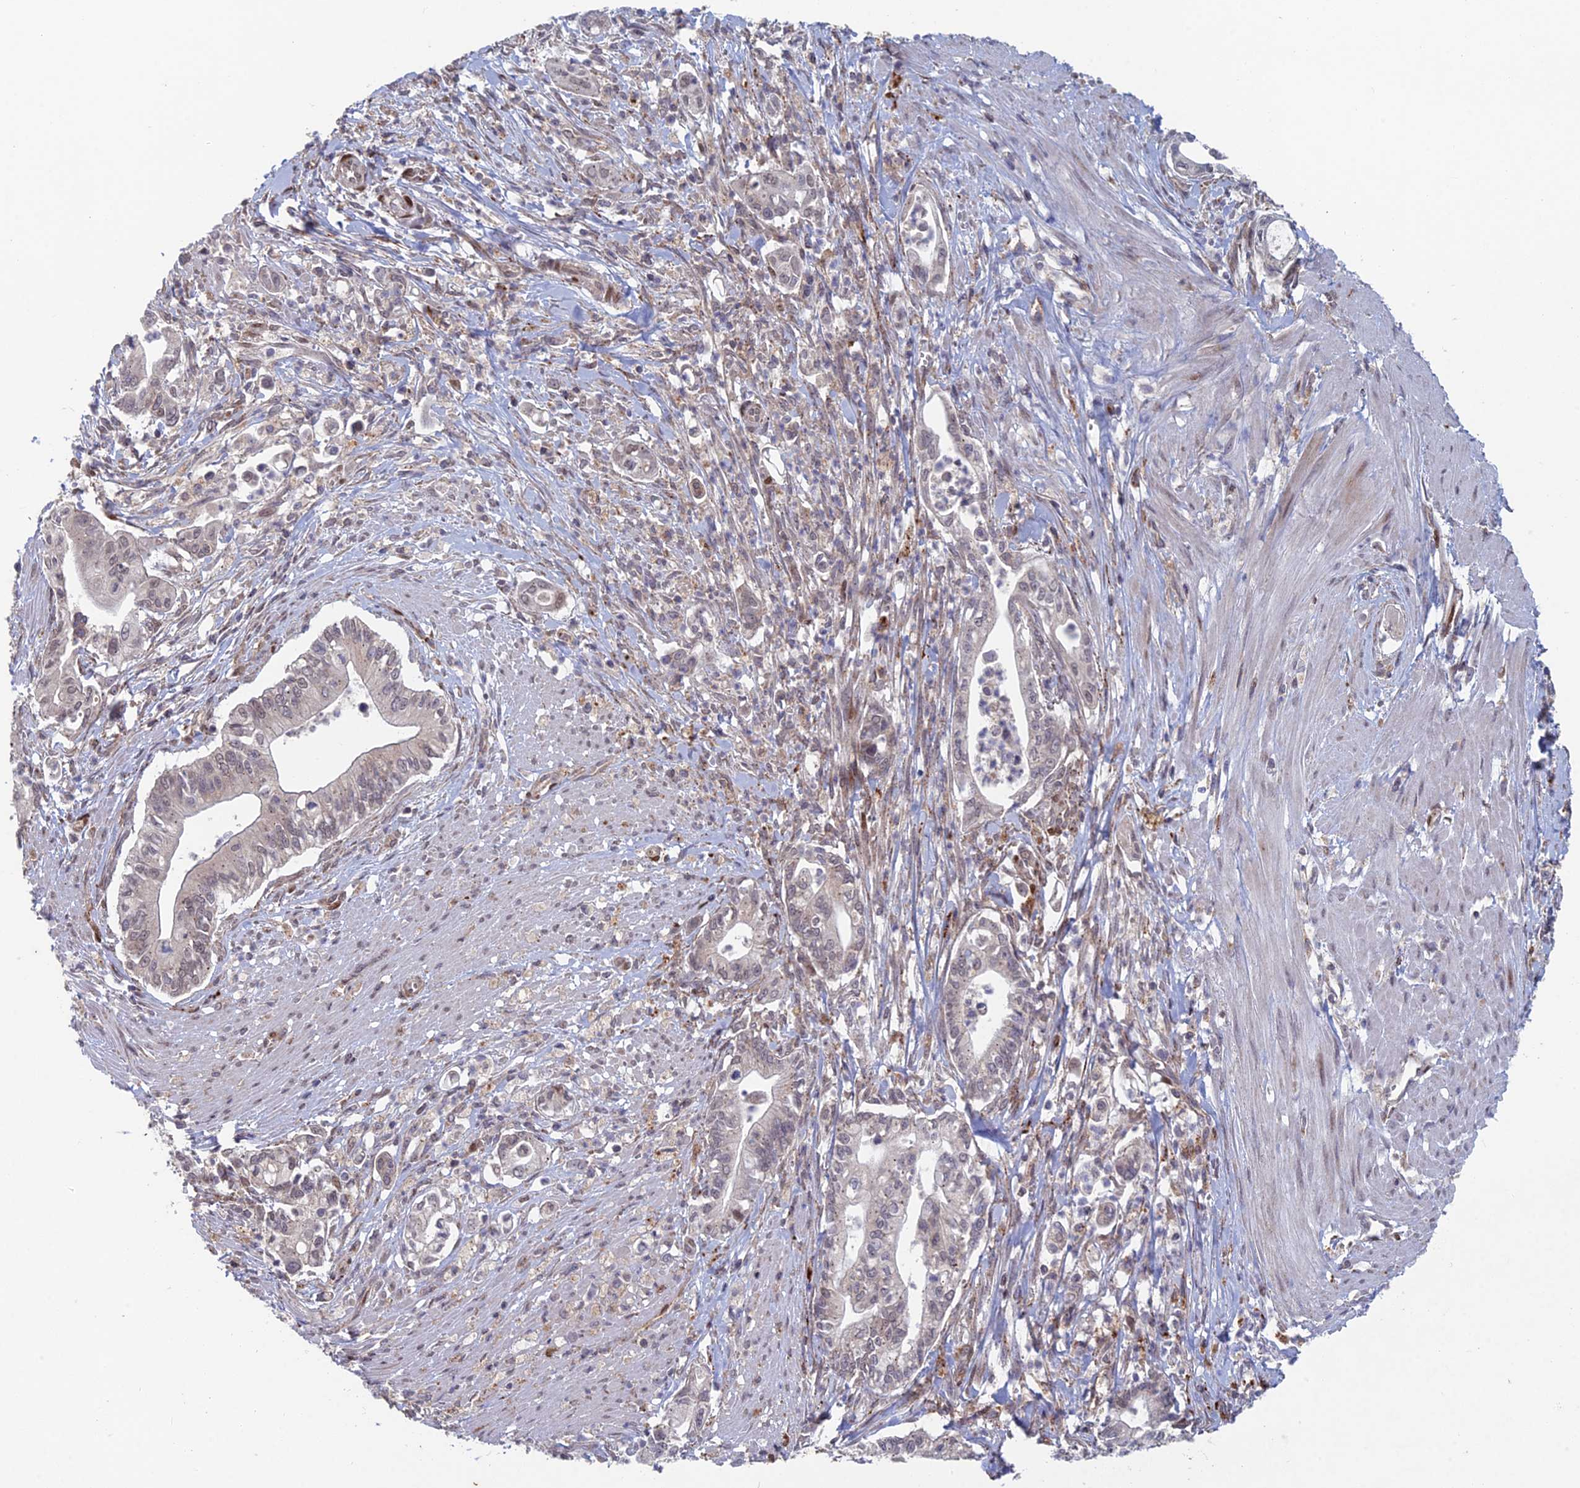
{"staining": {"intensity": "weak", "quantity": "<25%", "location": "cytoplasmic/membranous"}, "tissue": "pancreatic cancer", "cell_type": "Tumor cells", "image_type": "cancer", "snomed": [{"axis": "morphology", "description": "Adenocarcinoma, NOS"}, {"axis": "topography", "description": "Pancreas"}], "caption": "Photomicrograph shows no significant protein expression in tumor cells of pancreatic cancer.", "gene": "FOXS1", "patient": {"sex": "male", "age": 78}}